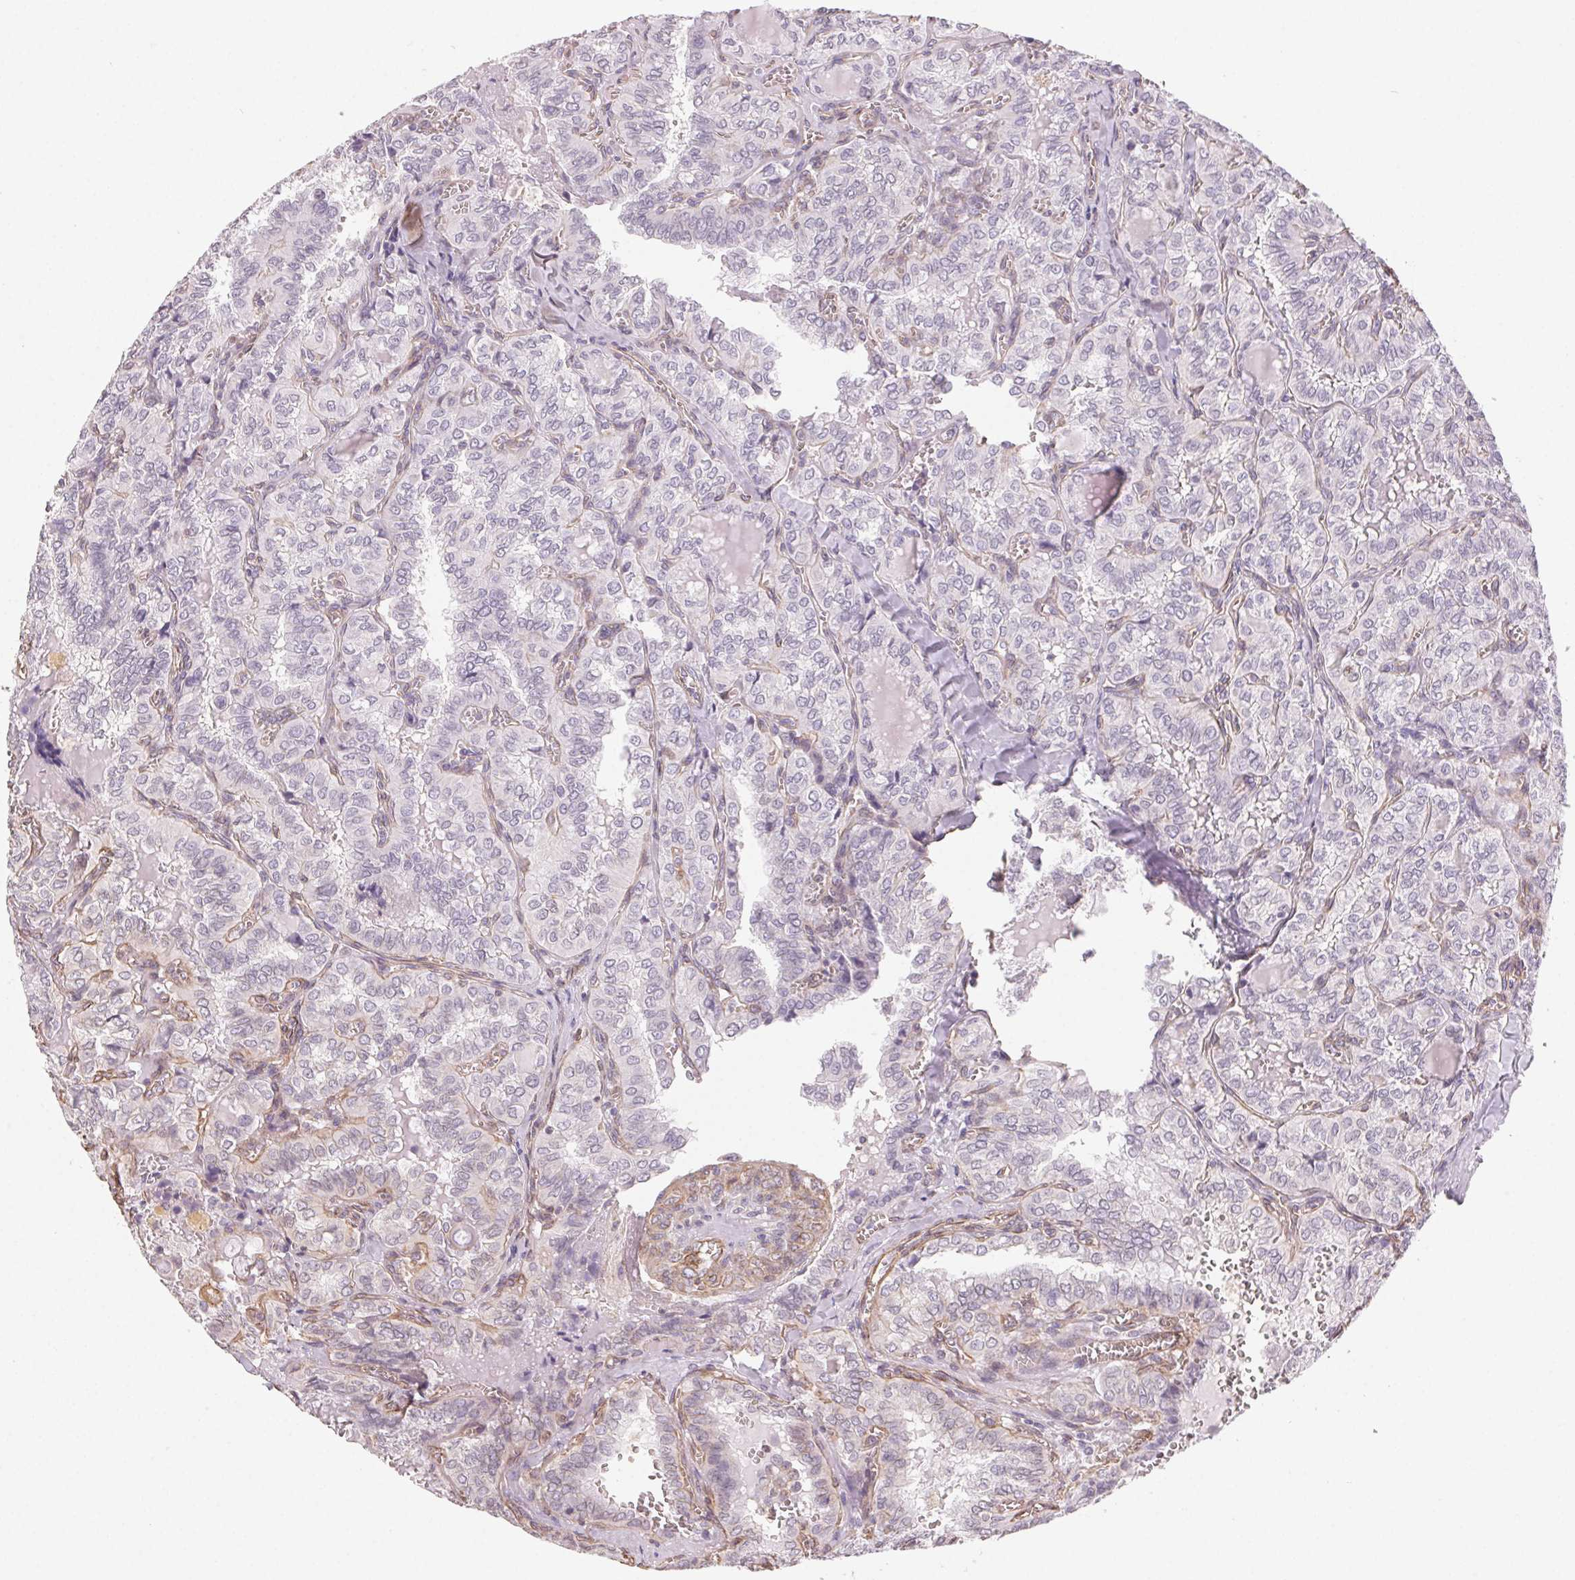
{"staining": {"intensity": "negative", "quantity": "none", "location": "none"}, "tissue": "thyroid cancer", "cell_type": "Tumor cells", "image_type": "cancer", "snomed": [{"axis": "morphology", "description": "Papillary adenocarcinoma, NOS"}, {"axis": "topography", "description": "Thyroid gland"}], "caption": "Immunohistochemistry (IHC) of human papillary adenocarcinoma (thyroid) displays no expression in tumor cells. (DAB immunohistochemistry (IHC), high magnification).", "gene": "PLA2G4F", "patient": {"sex": "female", "age": 41}}